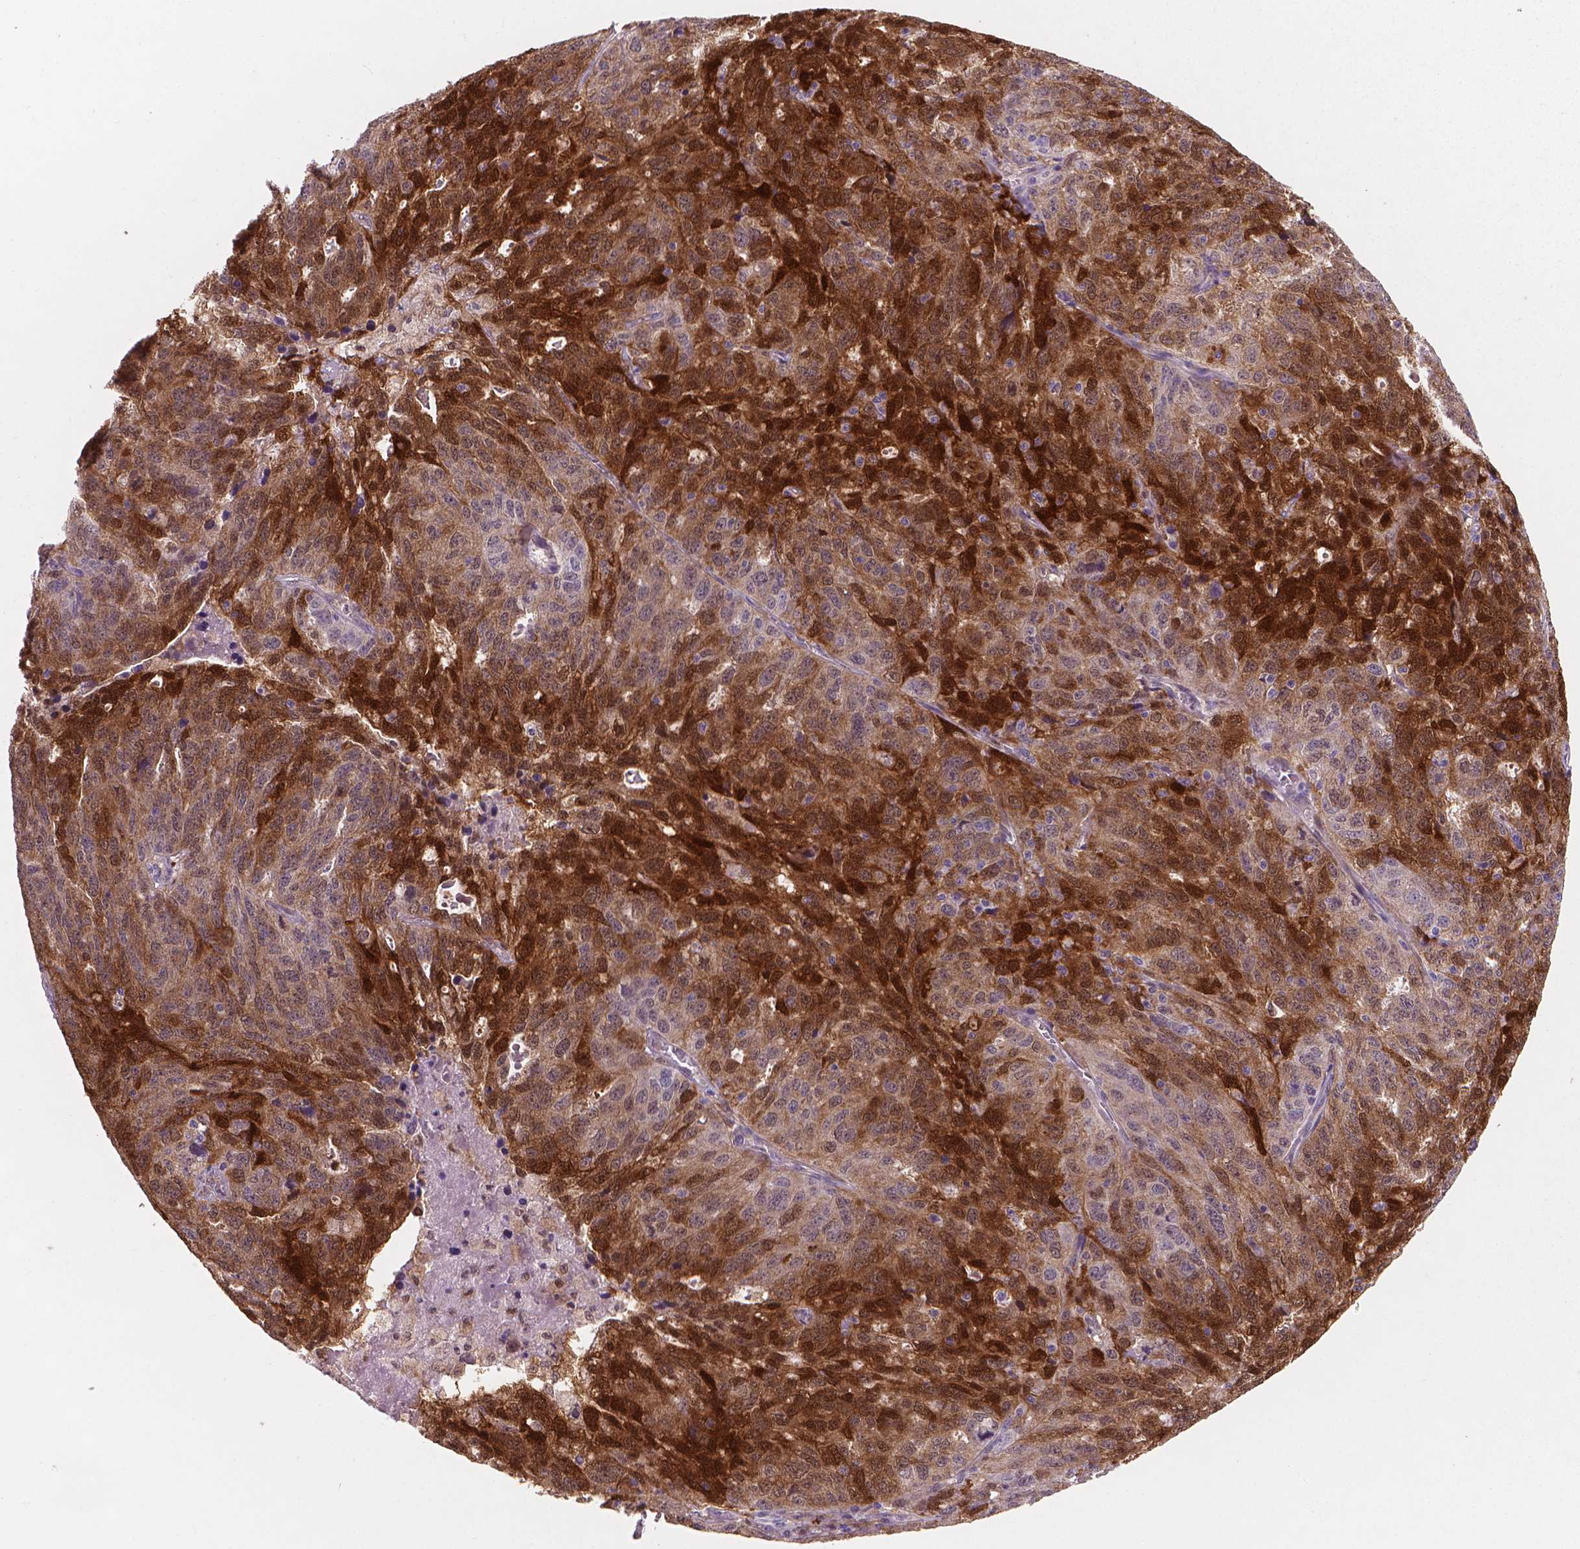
{"staining": {"intensity": "strong", "quantity": "25%-75%", "location": "cytoplasmic/membranous"}, "tissue": "ovarian cancer", "cell_type": "Tumor cells", "image_type": "cancer", "snomed": [{"axis": "morphology", "description": "Cystadenocarcinoma, serous, NOS"}, {"axis": "topography", "description": "Ovary"}], "caption": "Ovarian cancer tissue displays strong cytoplasmic/membranous positivity in about 25%-75% of tumor cells, visualized by immunohistochemistry. (brown staining indicates protein expression, while blue staining denotes nuclei).", "gene": "TNFAIP2", "patient": {"sex": "female", "age": 71}}